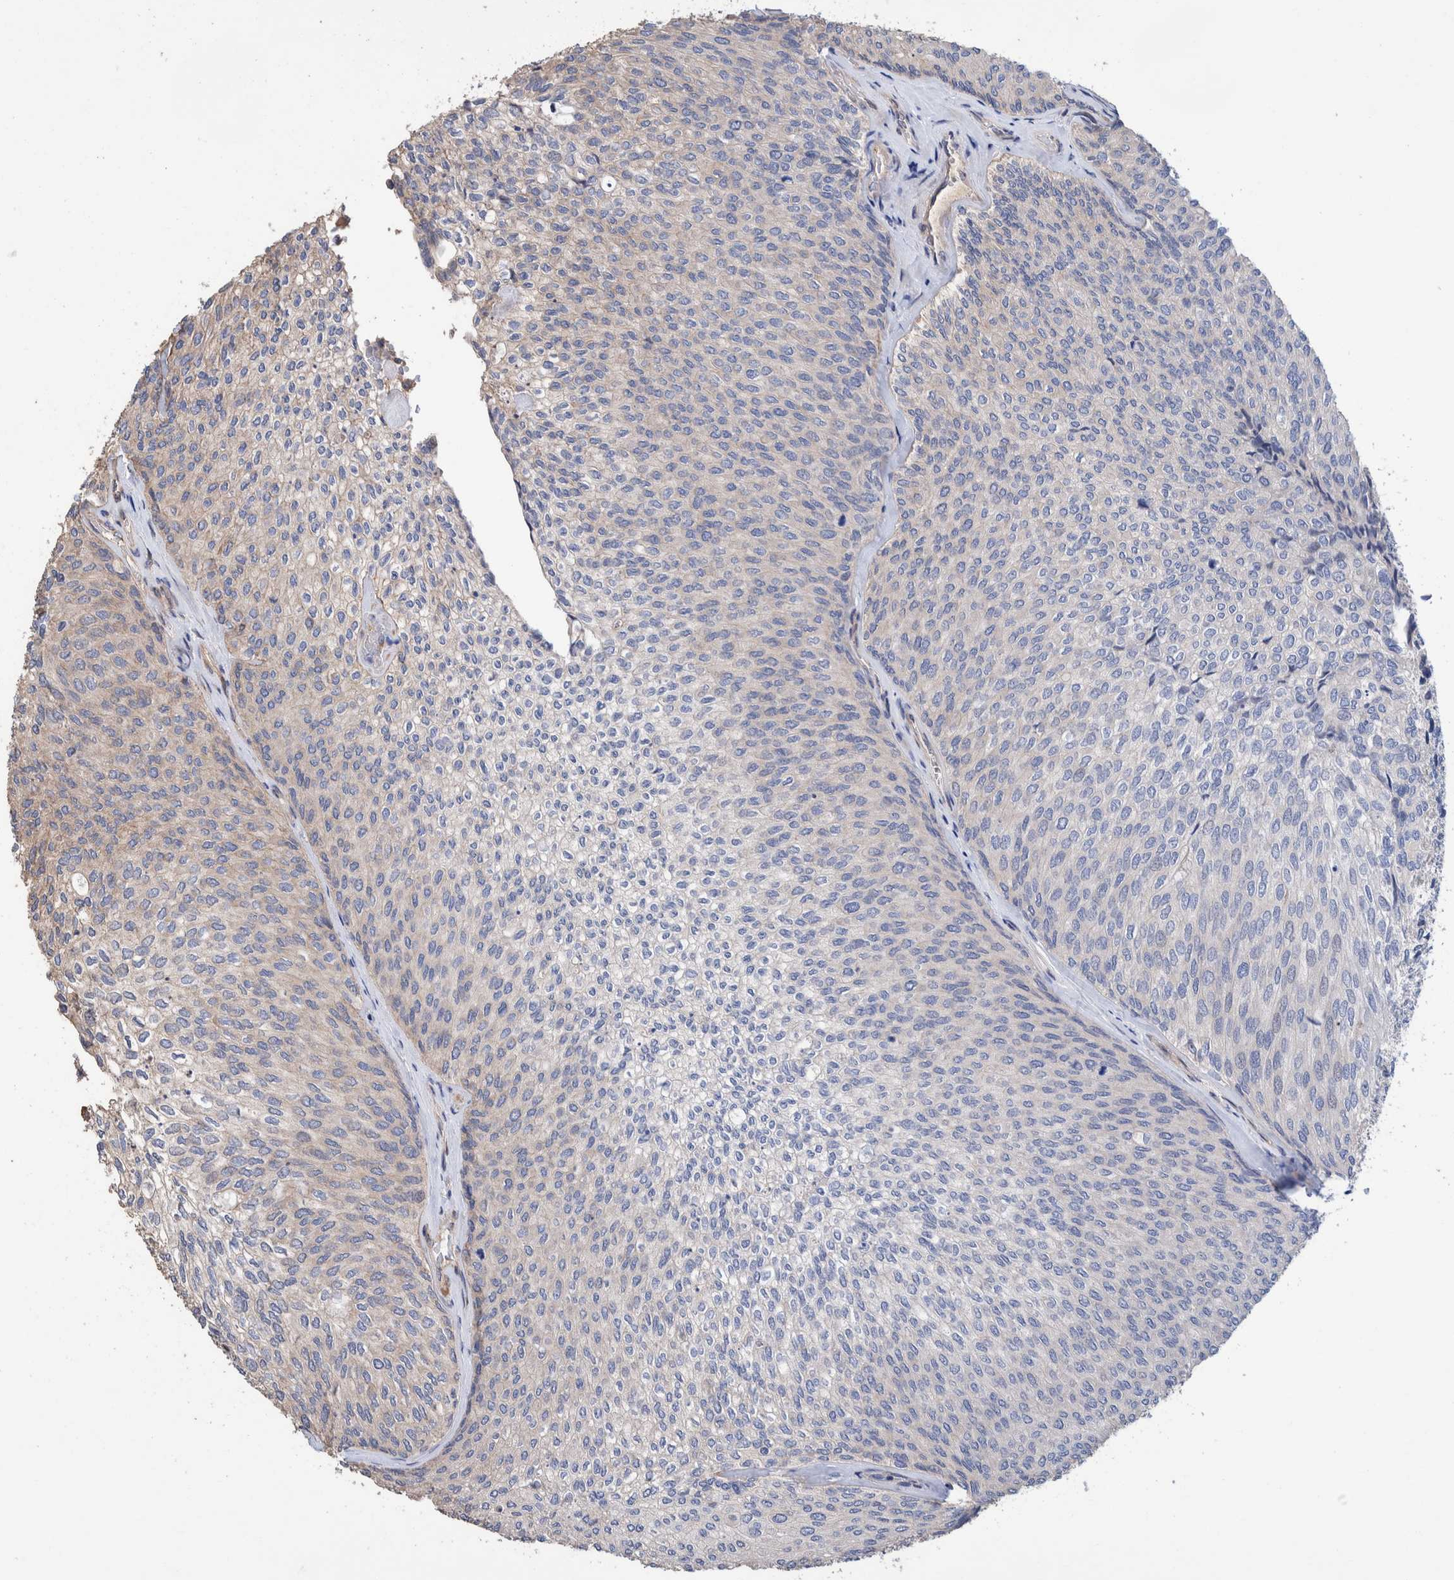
{"staining": {"intensity": "negative", "quantity": "none", "location": "none"}, "tissue": "urothelial cancer", "cell_type": "Tumor cells", "image_type": "cancer", "snomed": [{"axis": "morphology", "description": "Urothelial carcinoma, Low grade"}, {"axis": "topography", "description": "Urinary bladder"}], "caption": "Immunohistochemical staining of urothelial cancer exhibits no significant staining in tumor cells. Nuclei are stained in blue.", "gene": "SLC45A4", "patient": {"sex": "female", "age": 79}}